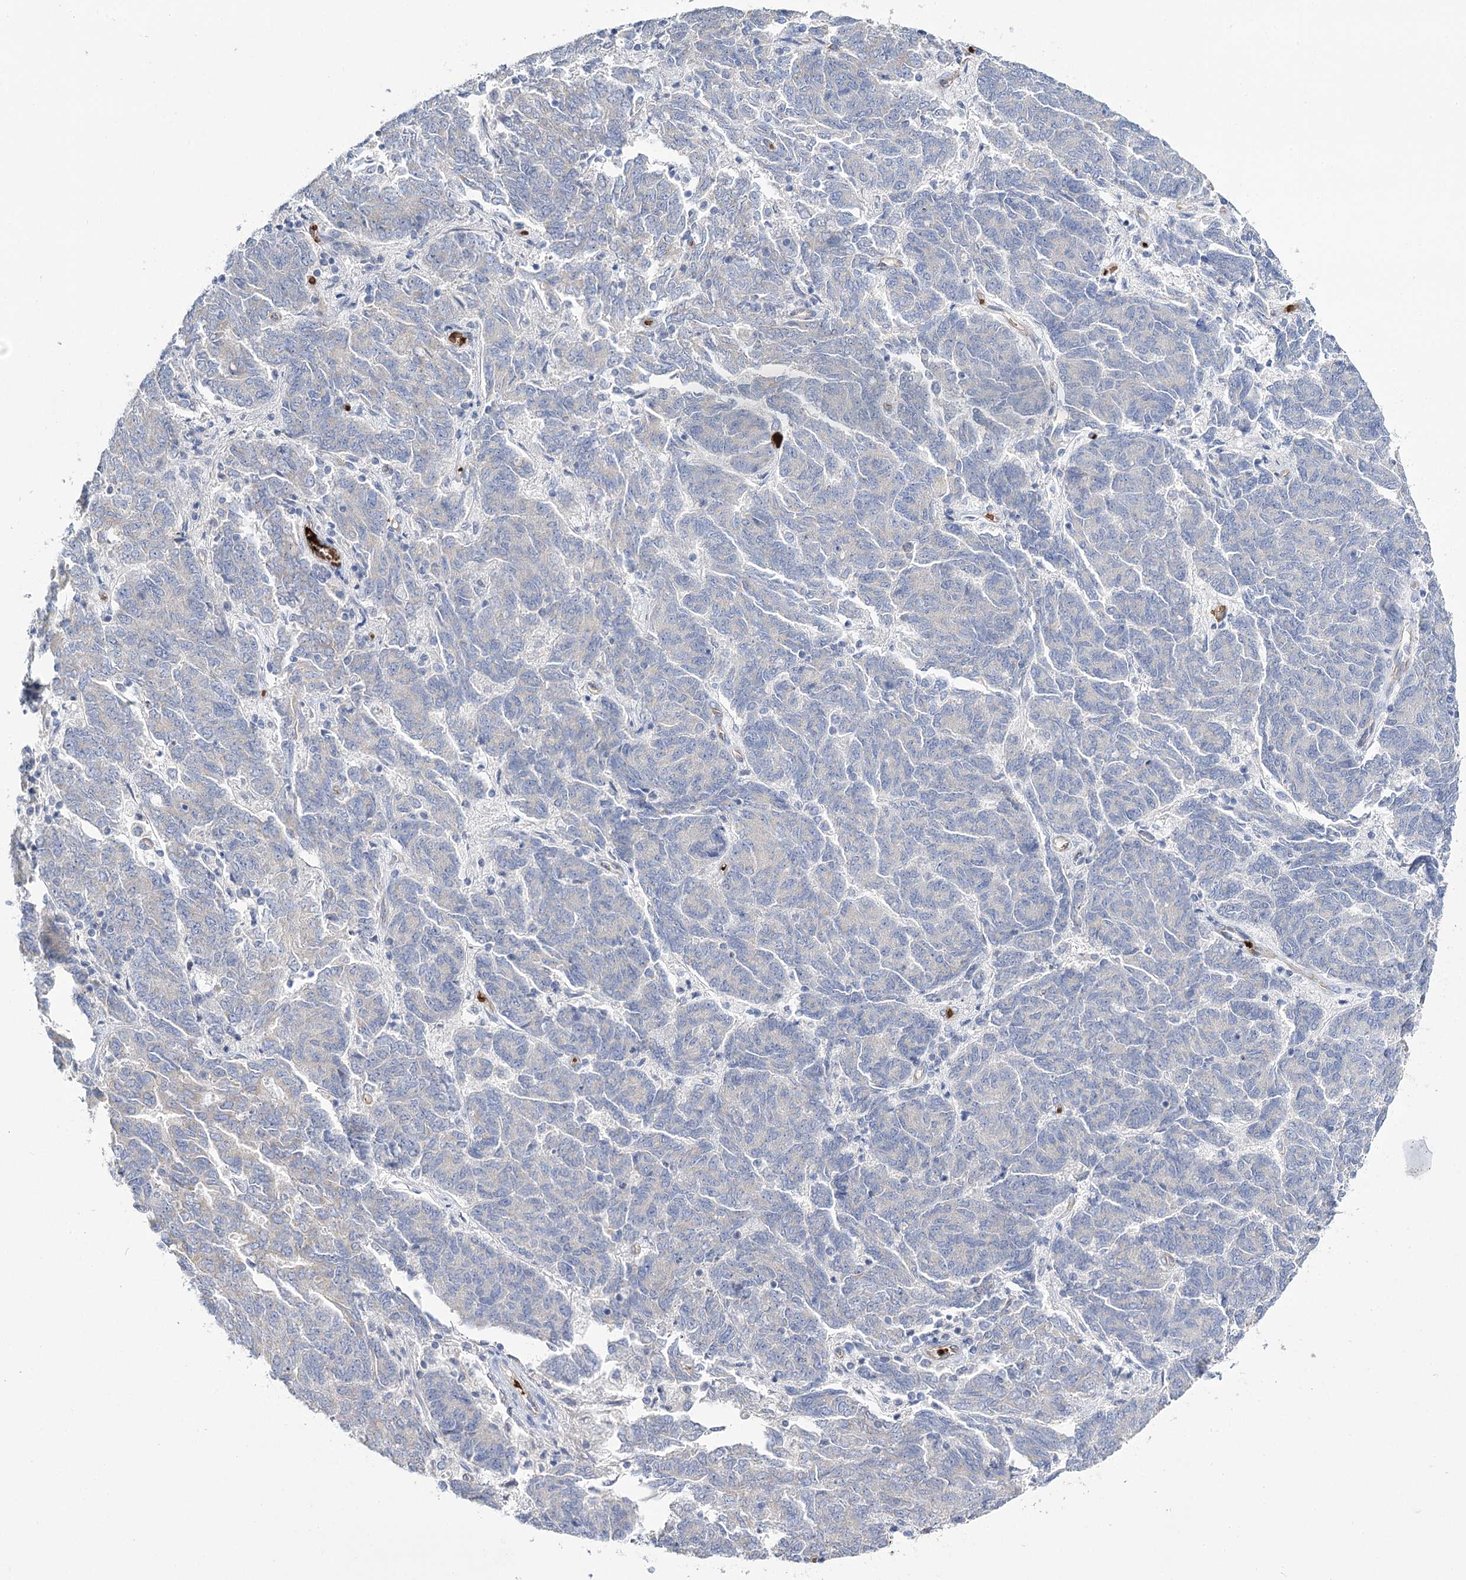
{"staining": {"intensity": "negative", "quantity": "none", "location": "none"}, "tissue": "endometrial cancer", "cell_type": "Tumor cells", "image_type": "cancer", "snomed": [{"axis": "morphology", "description": "Adenocarcinoma, NOS"}, {"axis": "topography", "description": "Endometrium"}], "caption": "Micrograph shows no significant protein expression in tumor cells of endometrial adenocarcinoma.", "gene": "GBF1", "patient": {"sex": "female", "age": 80}}